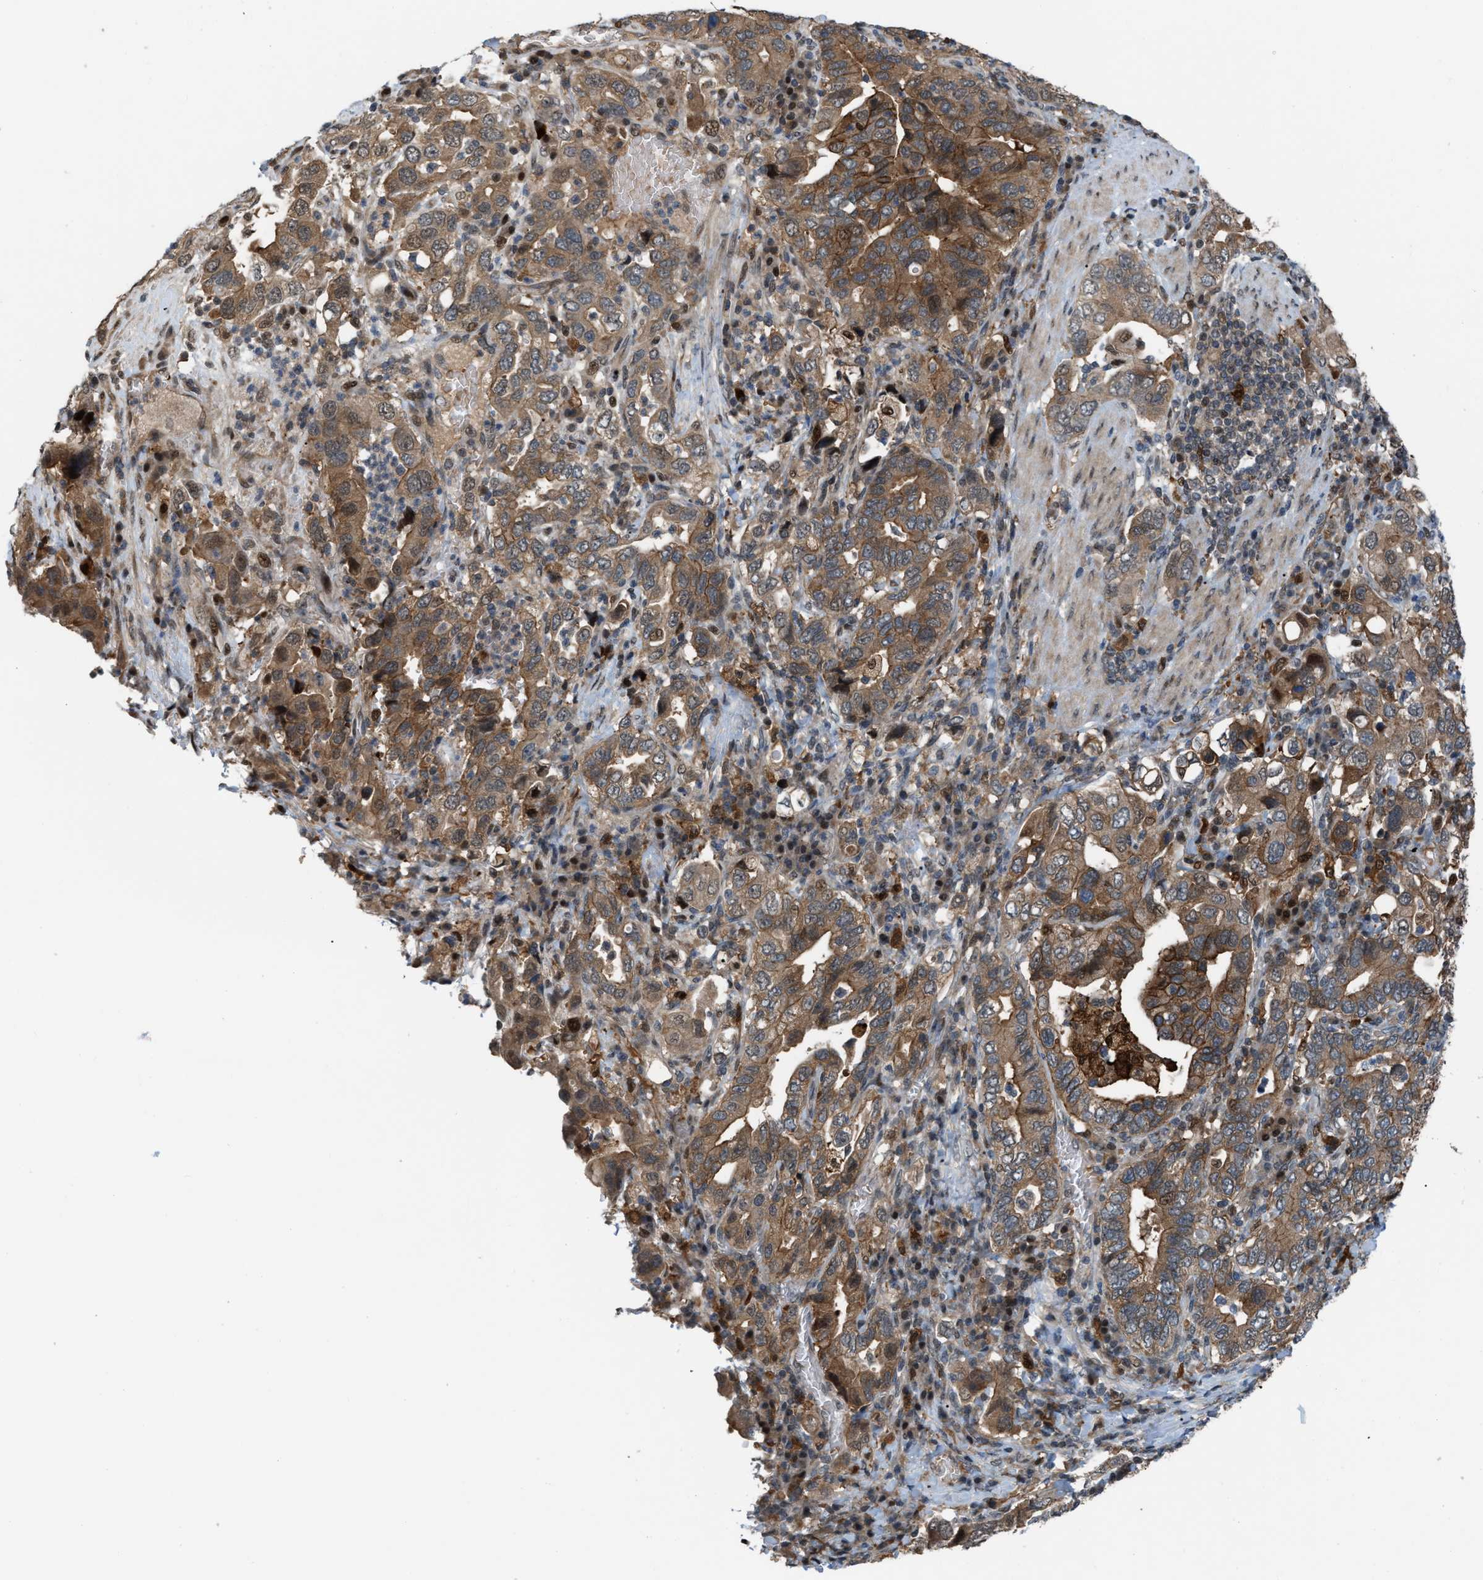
{"staining": {"intensity": "moderate", "quantity": ">75%", "location": "cytoplasmic/membranous"}, "tissue": "stomach cancer", "cell_type": "Tumor cells", "image_type": "cancer", "snomed": [{"axis": "morphology", "description": "Adenocarcinoma, NOS"}, {"axis": "topography", "description": "Stomach, upper"}], "caption": "Adenocarcinoma (stomach) was stained to show a protein in brown. There is medium levels of moderate cytoplasmic/membranous expression in approximately >75% of tumor cells. Immunohistochemistry stains the protein in brown and the nuclei are stained blue.", "gene": "RFFL", "patient": {"sex": "male", "age": 62}}